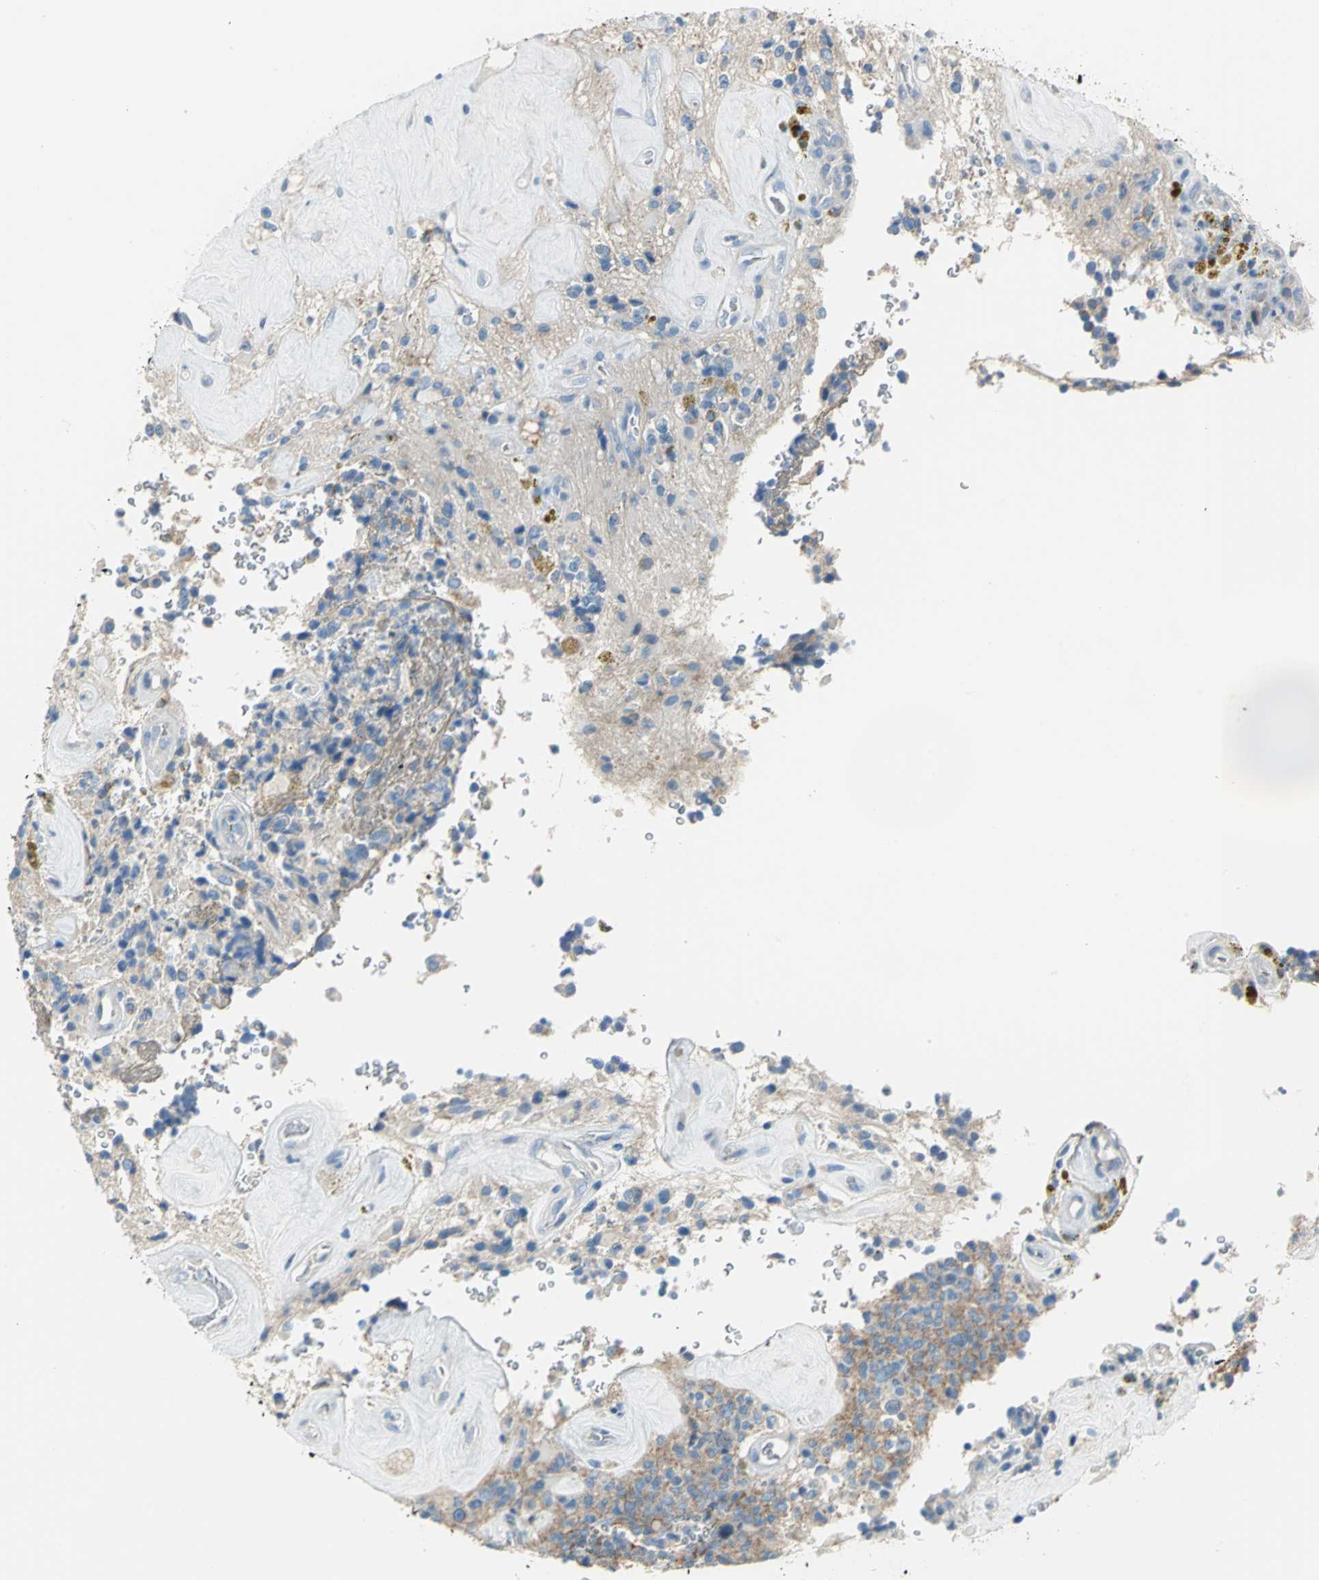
{"staining": {"intensity": "moderate", "quantity": "<25%", "location": "cytoplasmic/membranous"}, "tissue": "glioma", "cell_type": "Tumor cells", "image_type": "cancer", "snomed": [{"axis": "morphology", "description": "Glioma, malignant, High grade"}, {"axis": "topography", "description": "pancreas cauda"}], "caption": "Brown immunohistochemical staining in human glioma displays moderate cytoplasmic/membranous expression in approximately <25% of tumor cells.", "gene": "ALOX15", "patient": {"sex": "male", "age": 60}}